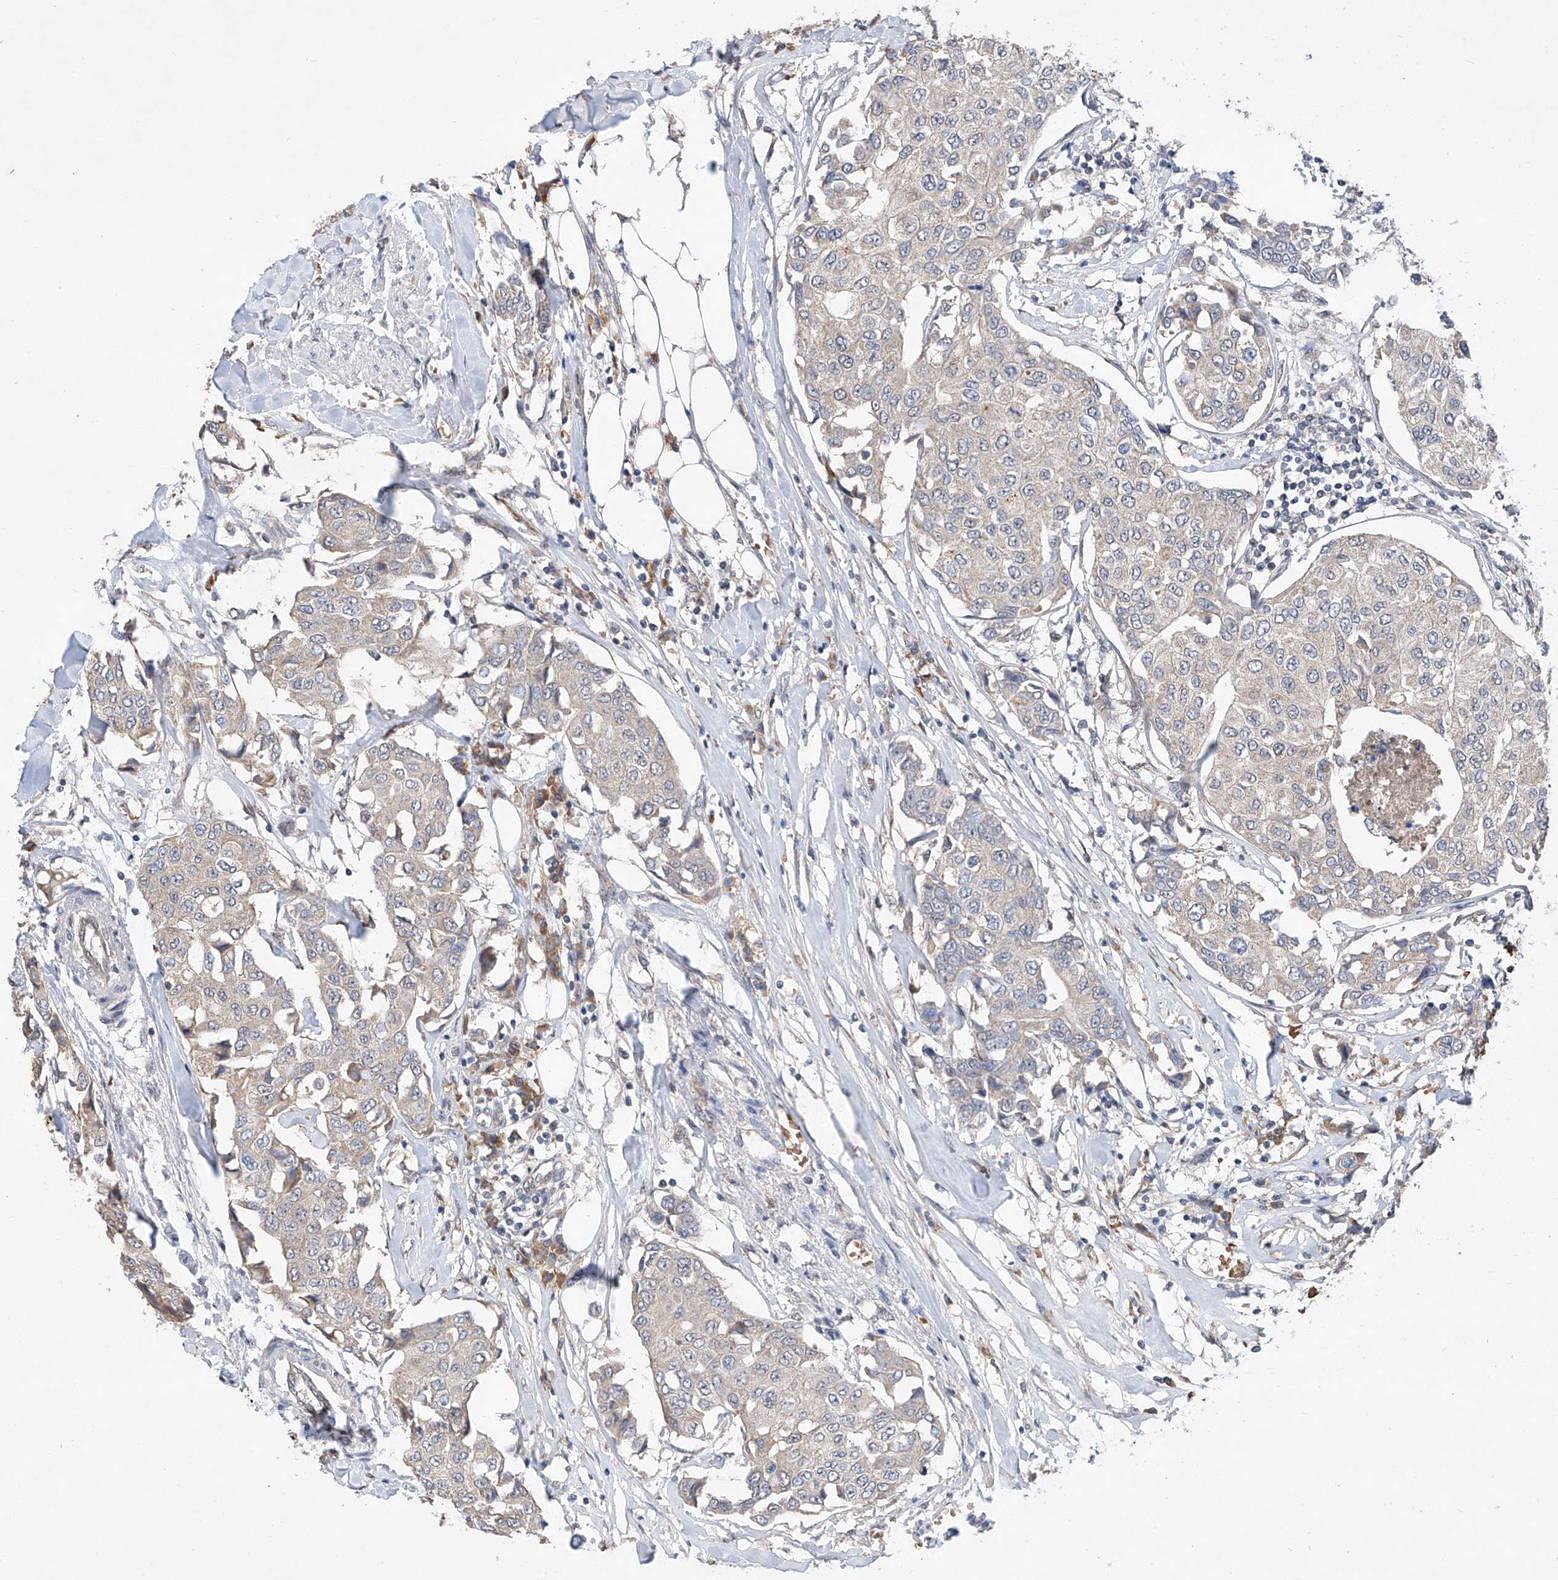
{"staining": {"intensity": "negative", "quantity": "none", "location": "none"}, "tissue": "breast cancer", "cell_type": "Tumor cells", "image_type": "cancer", "snomed": [{"axis": "morphology", "description": "Duct carcinoma"}, {"axis": "topography", "description": "Breast"}], "caption": "Tumor cells are negative for brown protein staining in breast cancer (invasive ductal carcinoma).", "gene": "CARMIL3", "patient": {"sex": "female", "age": 80}}